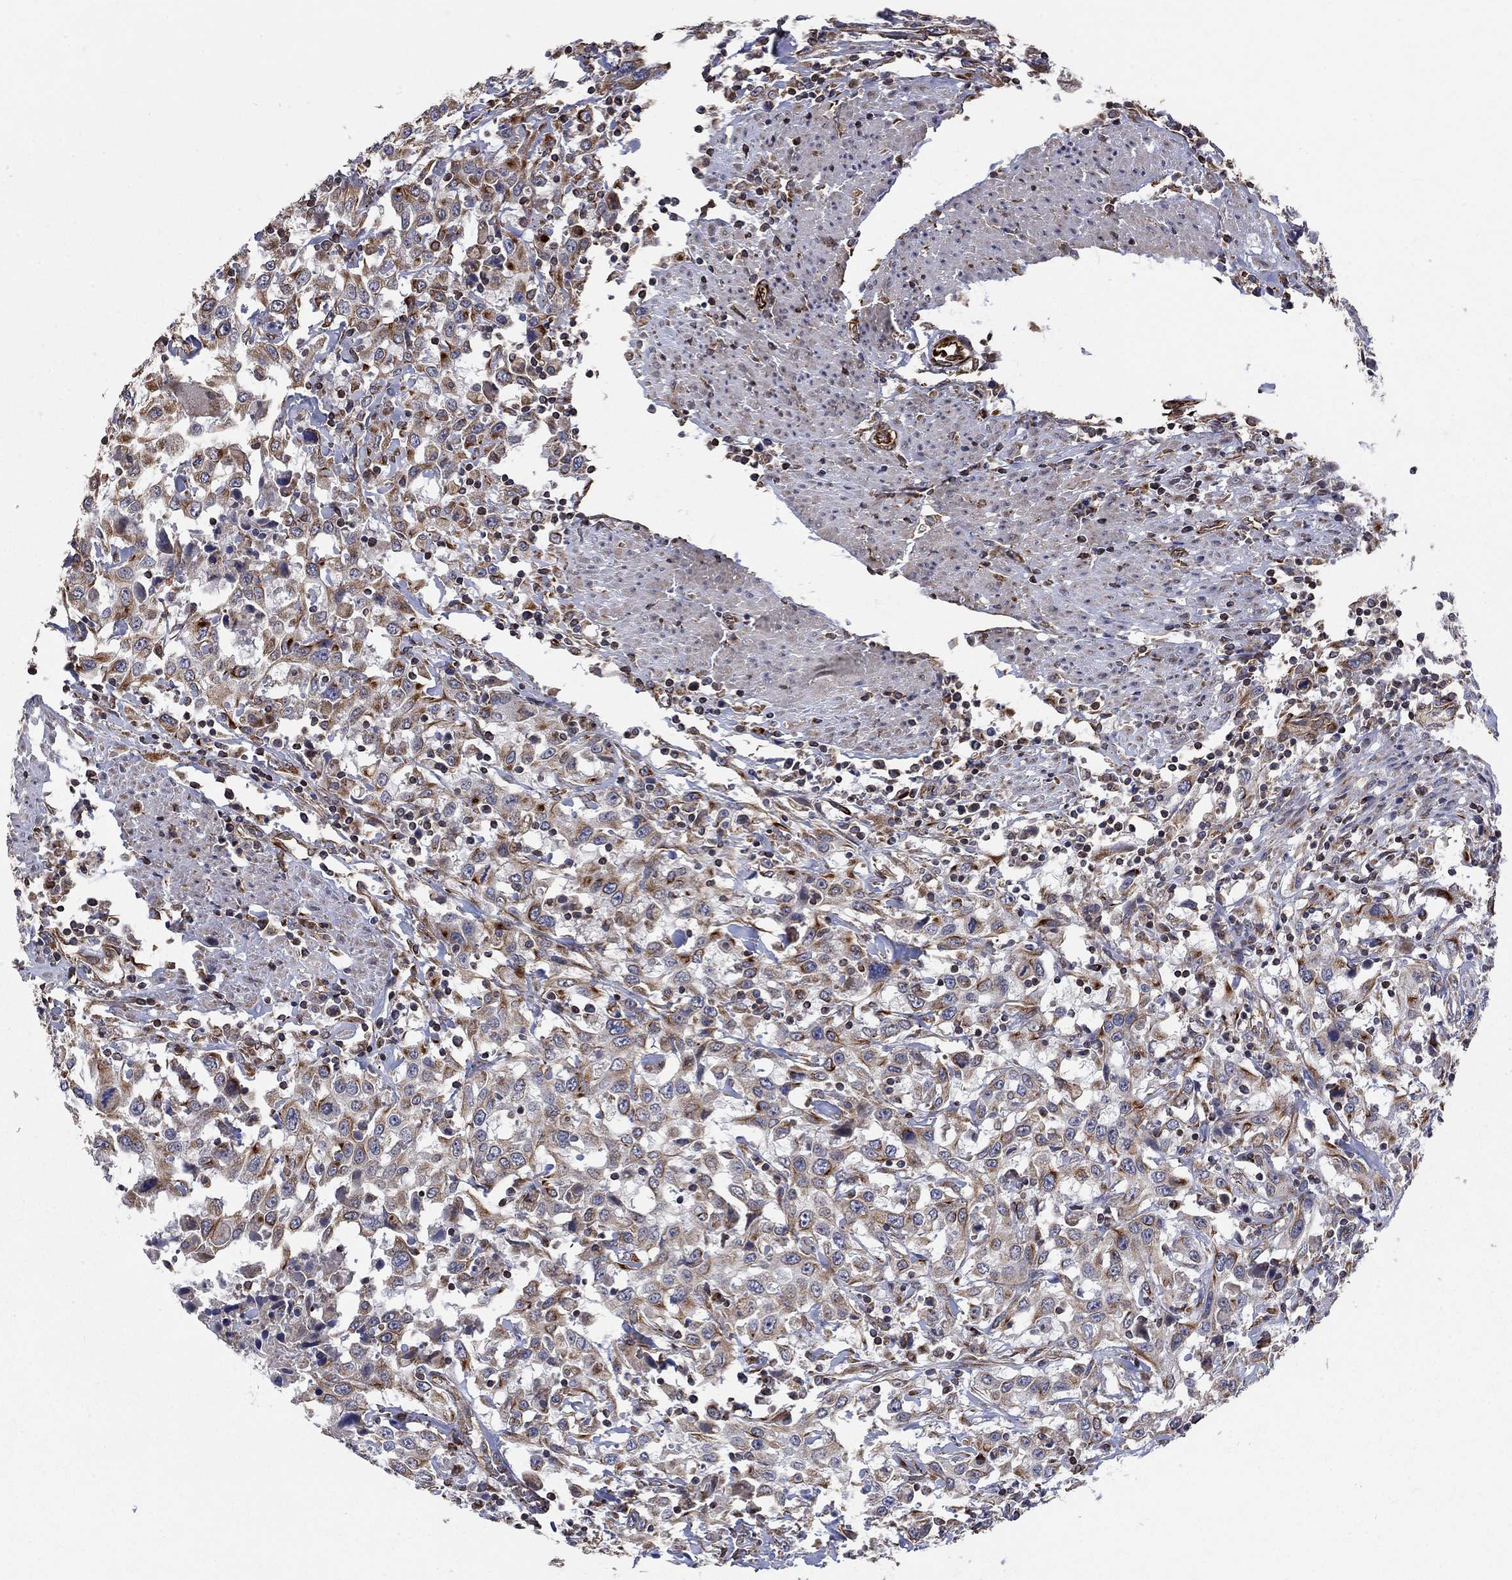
{"staining": {"intensity": "moderate", "quantity": "25%-75%", "location": "cytoplasmic/membranous"}, "tissue": "urothelial cancer", "cell_type": "Tumor cells", "image_type": "cancer", "snomed": [{"axis": "morphology", "description": "Urothelial carcinoma, High grade"}, {"axis": "topography", "description": "Urinary bladder"}], "caption": "Immunohistochemistry (IHC) image of neoplastic tissue: urothelial cancer stained using immunohistochemistry (IHC) exhibits medium levels of moderate protein expression localized specifically in the cytoplasmic/membranous of tumor cells, appearing as a cytoplasmic/membranous brown color.", "gene": "NDUFC1", "patient": {"sex": "male", "age": 61}}